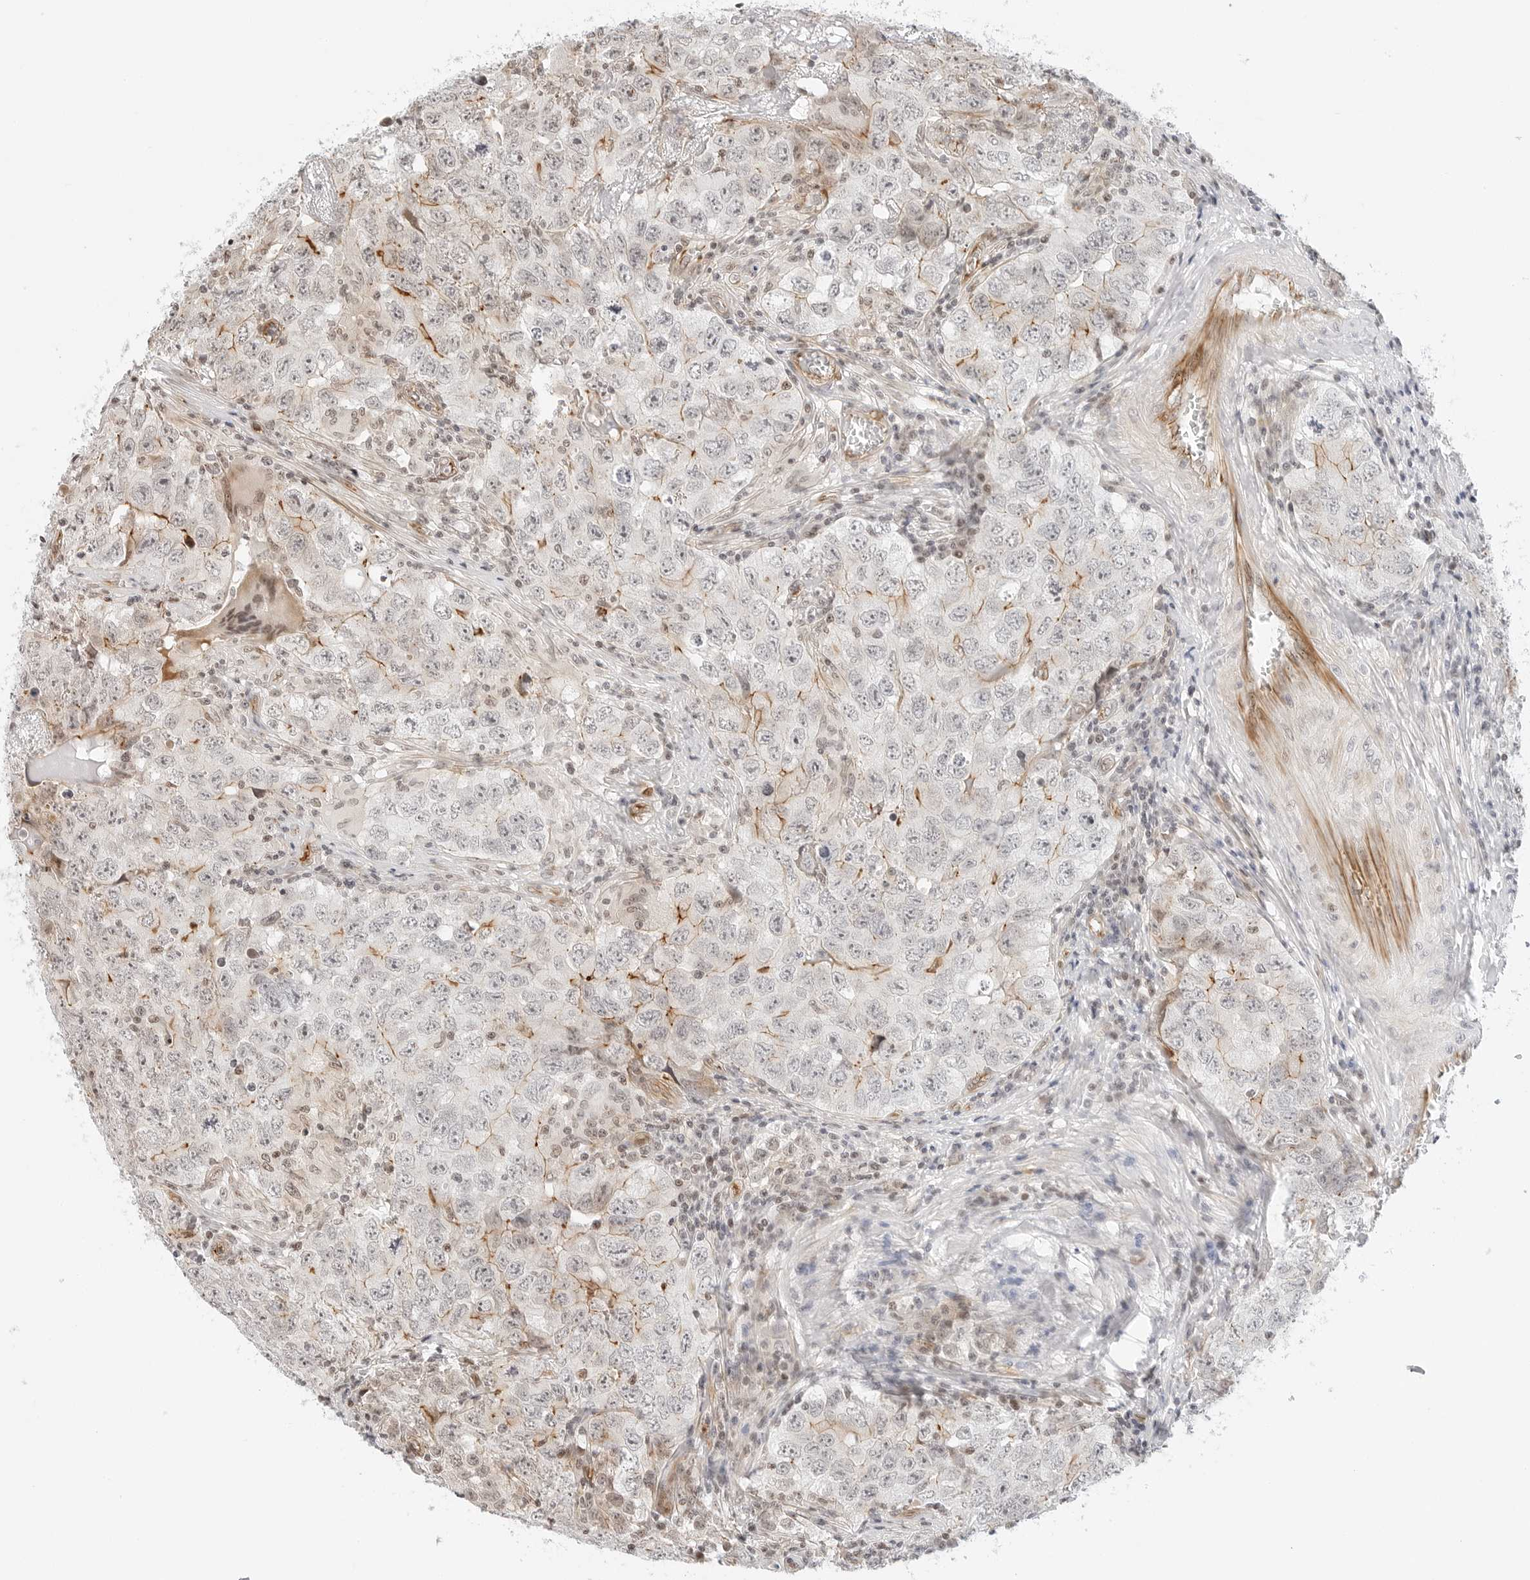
{"staining": {"intensity": "negative", "quantity": "none", "location": "none"}, "tissue": "testis cancer", "cell_type": "Tumor cells", "image_type": "cancer", "snomed": [{"axis": "morphology", "description": "Seminoma, NOS"}, {"axis": "morphology", "description": "Carcinoma, Embryonal, NOS"}, {"axis": "topography", "description": "Testis"}], "caption": "Embryonal carcinoma (testis) was stained to show a protein in brown. There is no significant positivity in tumor cells.", "gene": "ZNF613", "patient": {"sex": "male", "age": 43}}